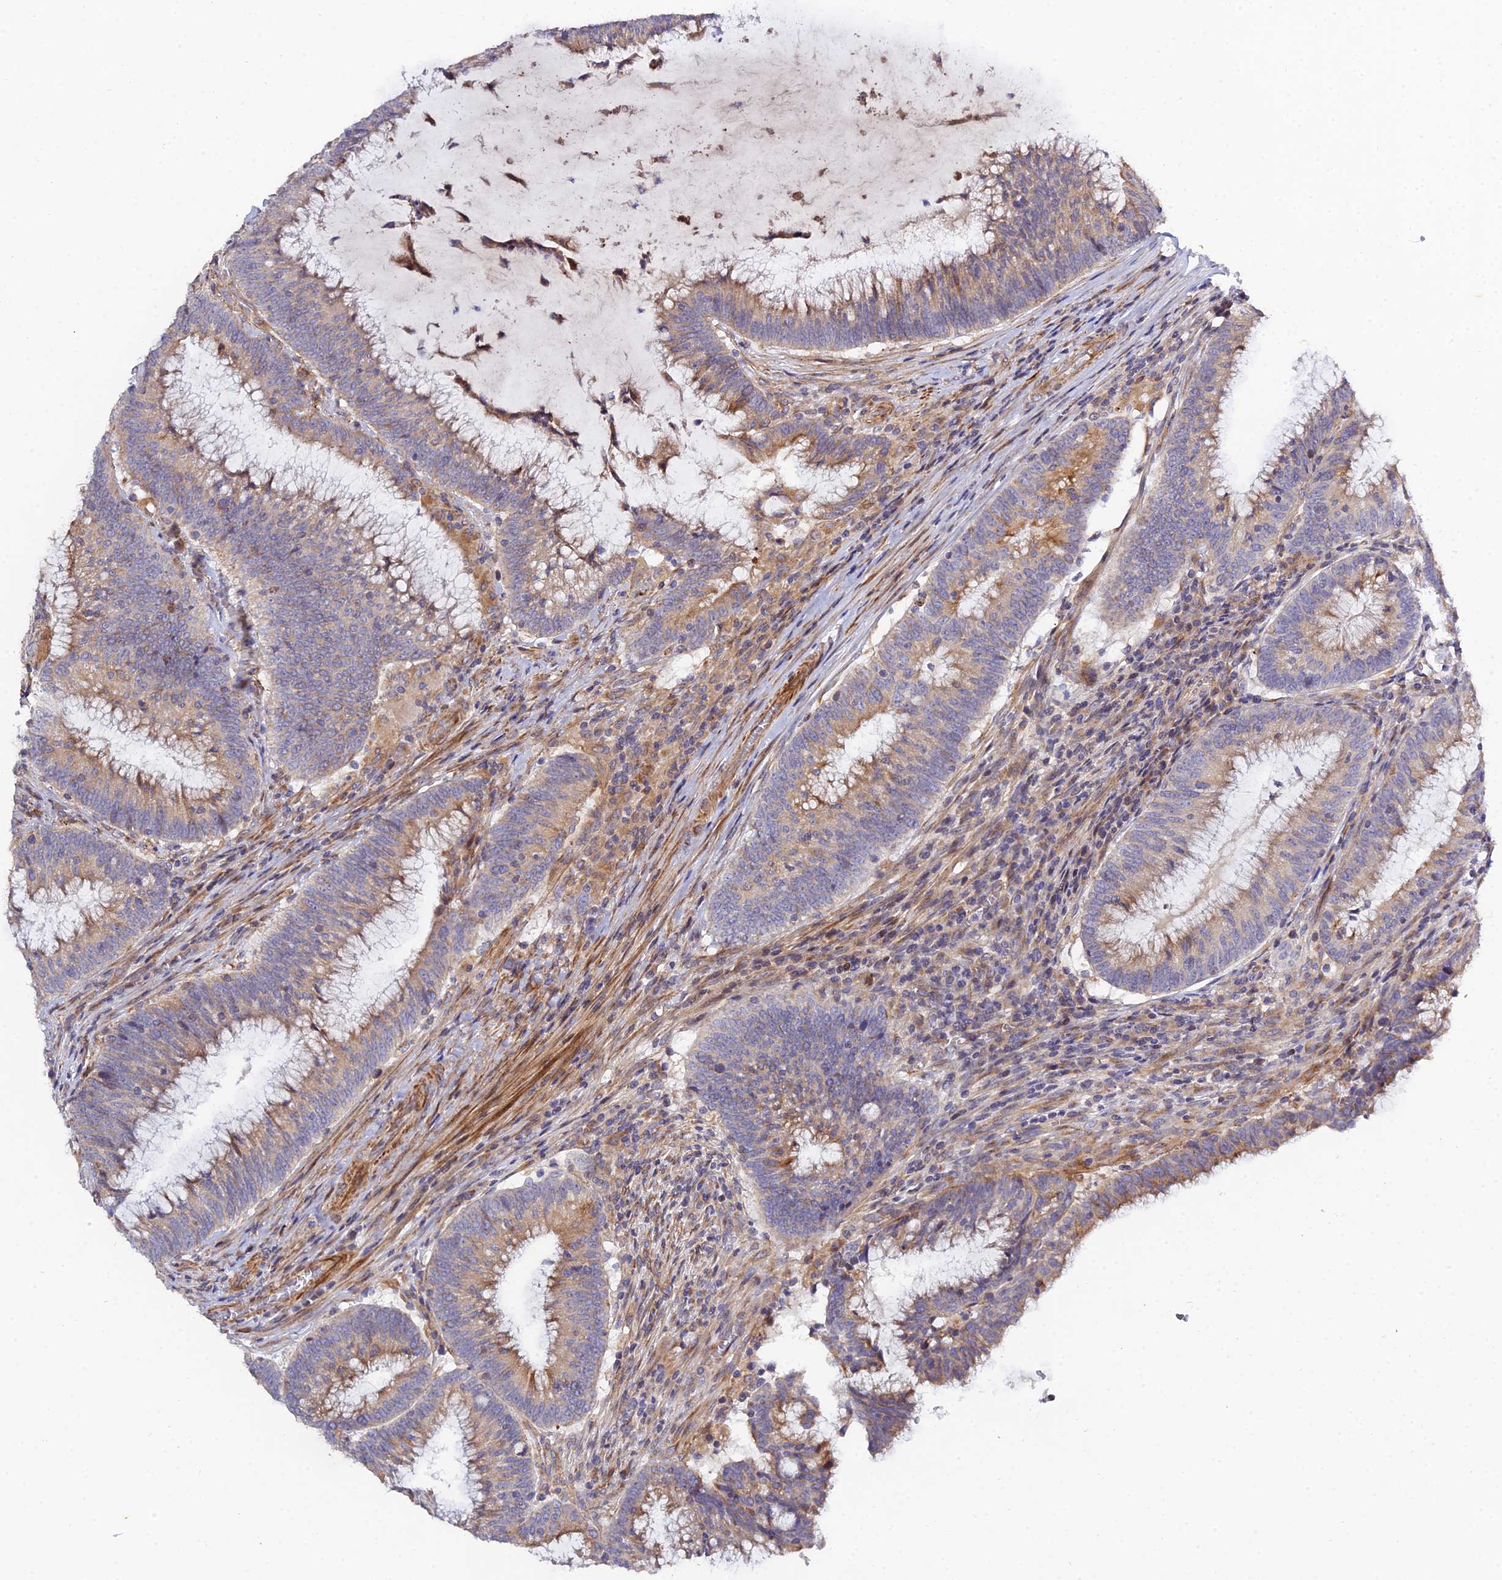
{"staining": {"intensity": "weak", "quantity": "25%-75%", "location": "cytoplasmic/membranous"}, "tissue": "colorectal cancer", "cell_type": "Tumor cells", "image_type": "cancer", "snomed": [{"axis": "morphology", "description": "Adenocarcinoma, NOS"}, {"axis": "topography", "description": "Rectum"}], "caption": "An image of colorectal cancer stained for a protein displays weak cytoplasmic/membranous brown staining in tumor cells.", "gene": "ARL6IP1", "patient": {"sex": "female", "age": 77}}